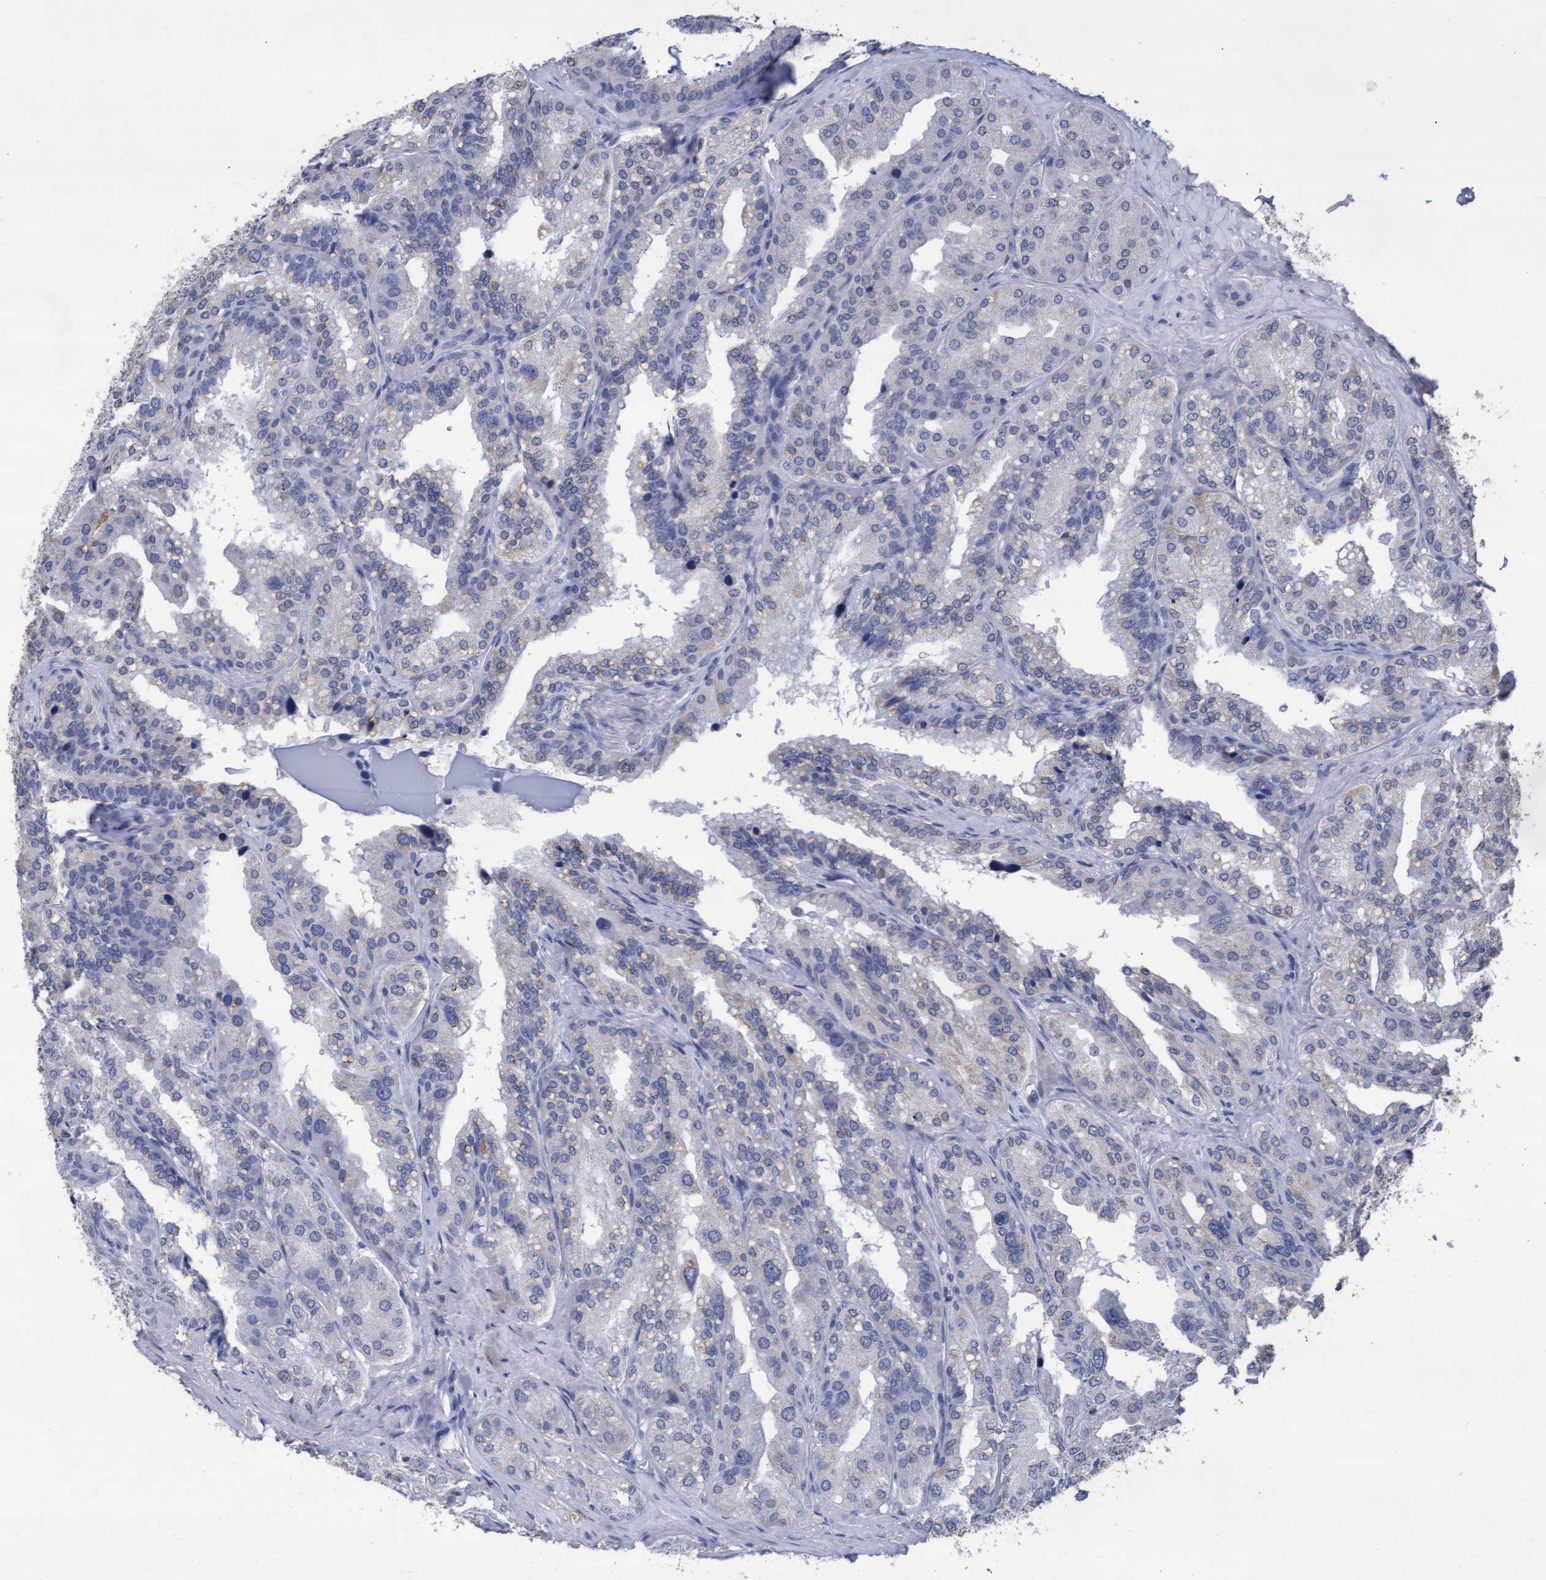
{"staining": {"intensity": "negative", "quantity": "none", "location": "none"}, "tissue": "seminal vesicle", "cell_type": "Glandular cells", "image_type": "normal", "snomed": [{"axis": "morphology", "description": "Normal tissue, NOS"}, {"axis": "topography", "description": "Prostate"}, {"axis": "topography", "description": "Seminal veicle"}], "caption": "This histopathology image is of benign seminal vesicle stained with IHC to label a protein in brown with the nuclei are counter-stained blue. There is no positivity in glandular cells. (Brightfield microscopy of DAB immunohistochemistry at high magnification).", "gene": "GPR39", "patient": {"sex": "male", "age": 51}}